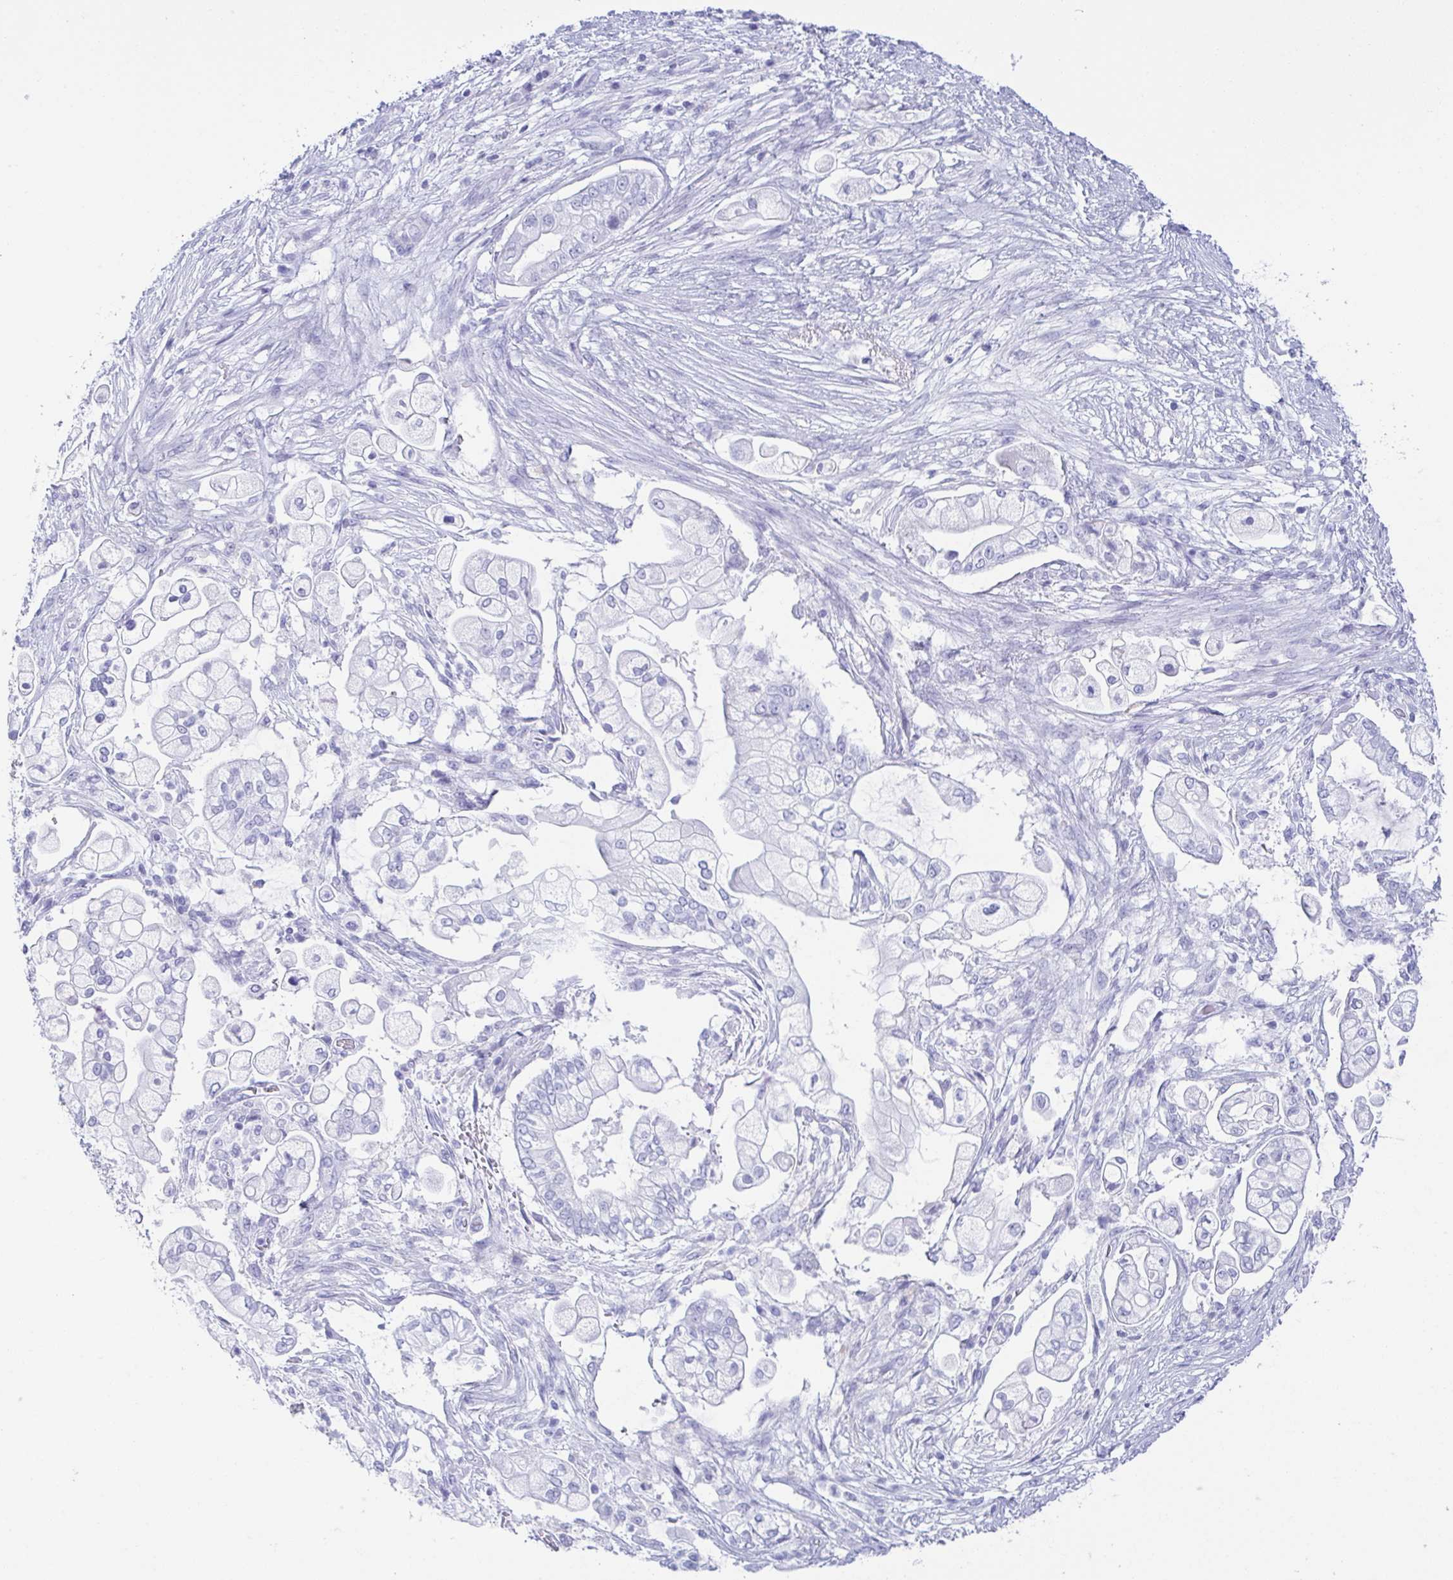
{"staining": {"intensity": "negative", "quantity": "none", "location": "none"}, "tissue": "pancreatic cancer", "cell_type": "Tumor cells", "image_type": "cancer", "snomed": [{"axis": "morphology", "description": "Adenocarcinoma, NOS"}, {"axis": "topography", "description": "Pancreas"}], "caption": "Tumor cells are negative for brown protein staining in adenocarcinoma (pancreatic).", "gene": "ZG16B", "patient": {"sex": "female", "age": 69}}